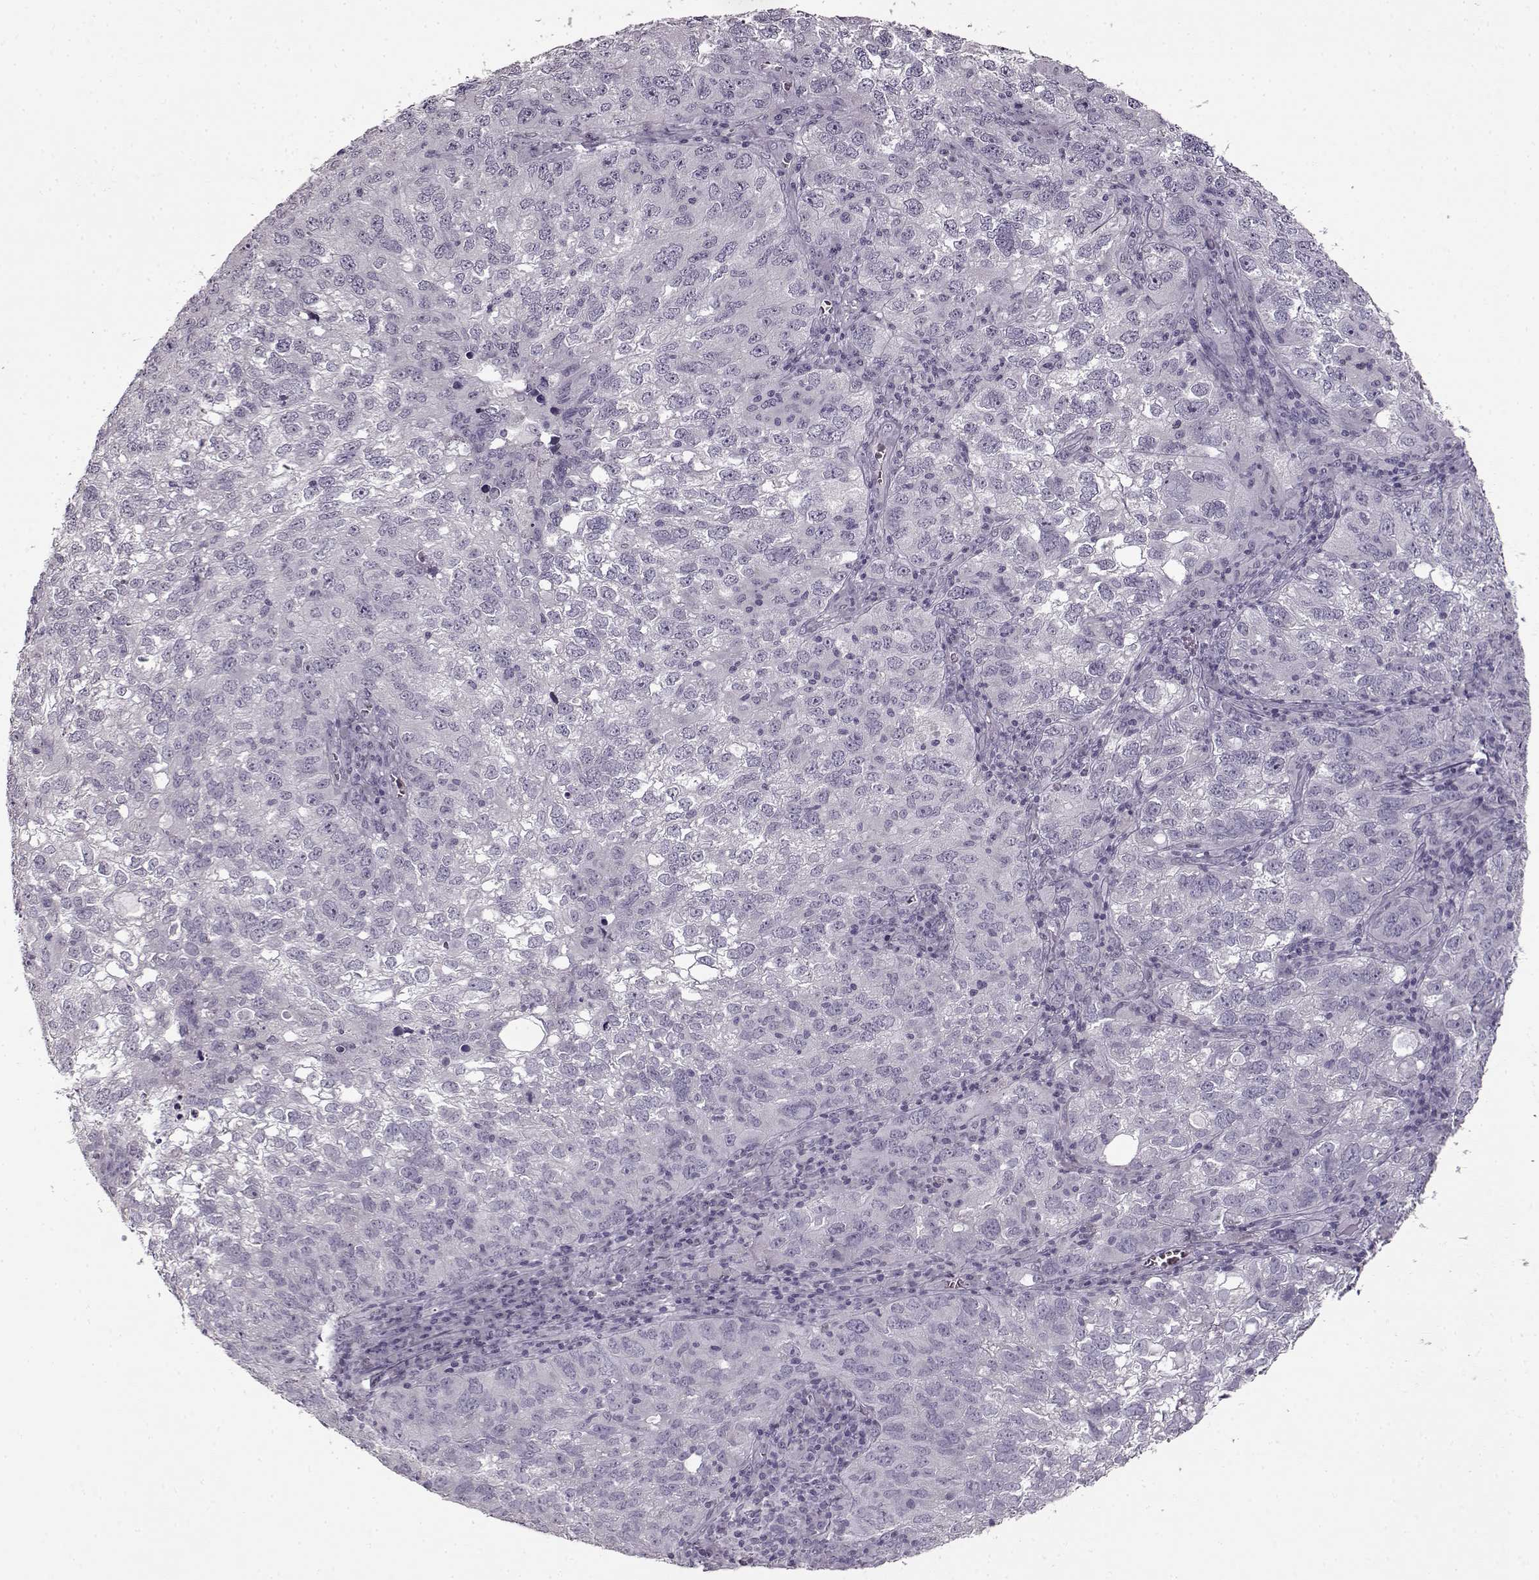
{"staining": {"intensity": "negative", "quantity": "none", "location": "none"}, "tissue": "cervical cancer", "cell_type": "Tumor cells", "image_type": "cancer", "snomed": [{"axis": "morphology", "description": "Squamous cell carcinoma, NOS"}, {"axis": "topography", "description": "Cervix"}], "caption": "Cervical squamous cell carcinoma was stained to show a protein in brown. There is no significant positivity in tumor cells. (DAB (3,3'-diaminobenzidine) IHC, high magnification).", "gene": "FSHB", "patient": {"sex": "female", "age": 55}}